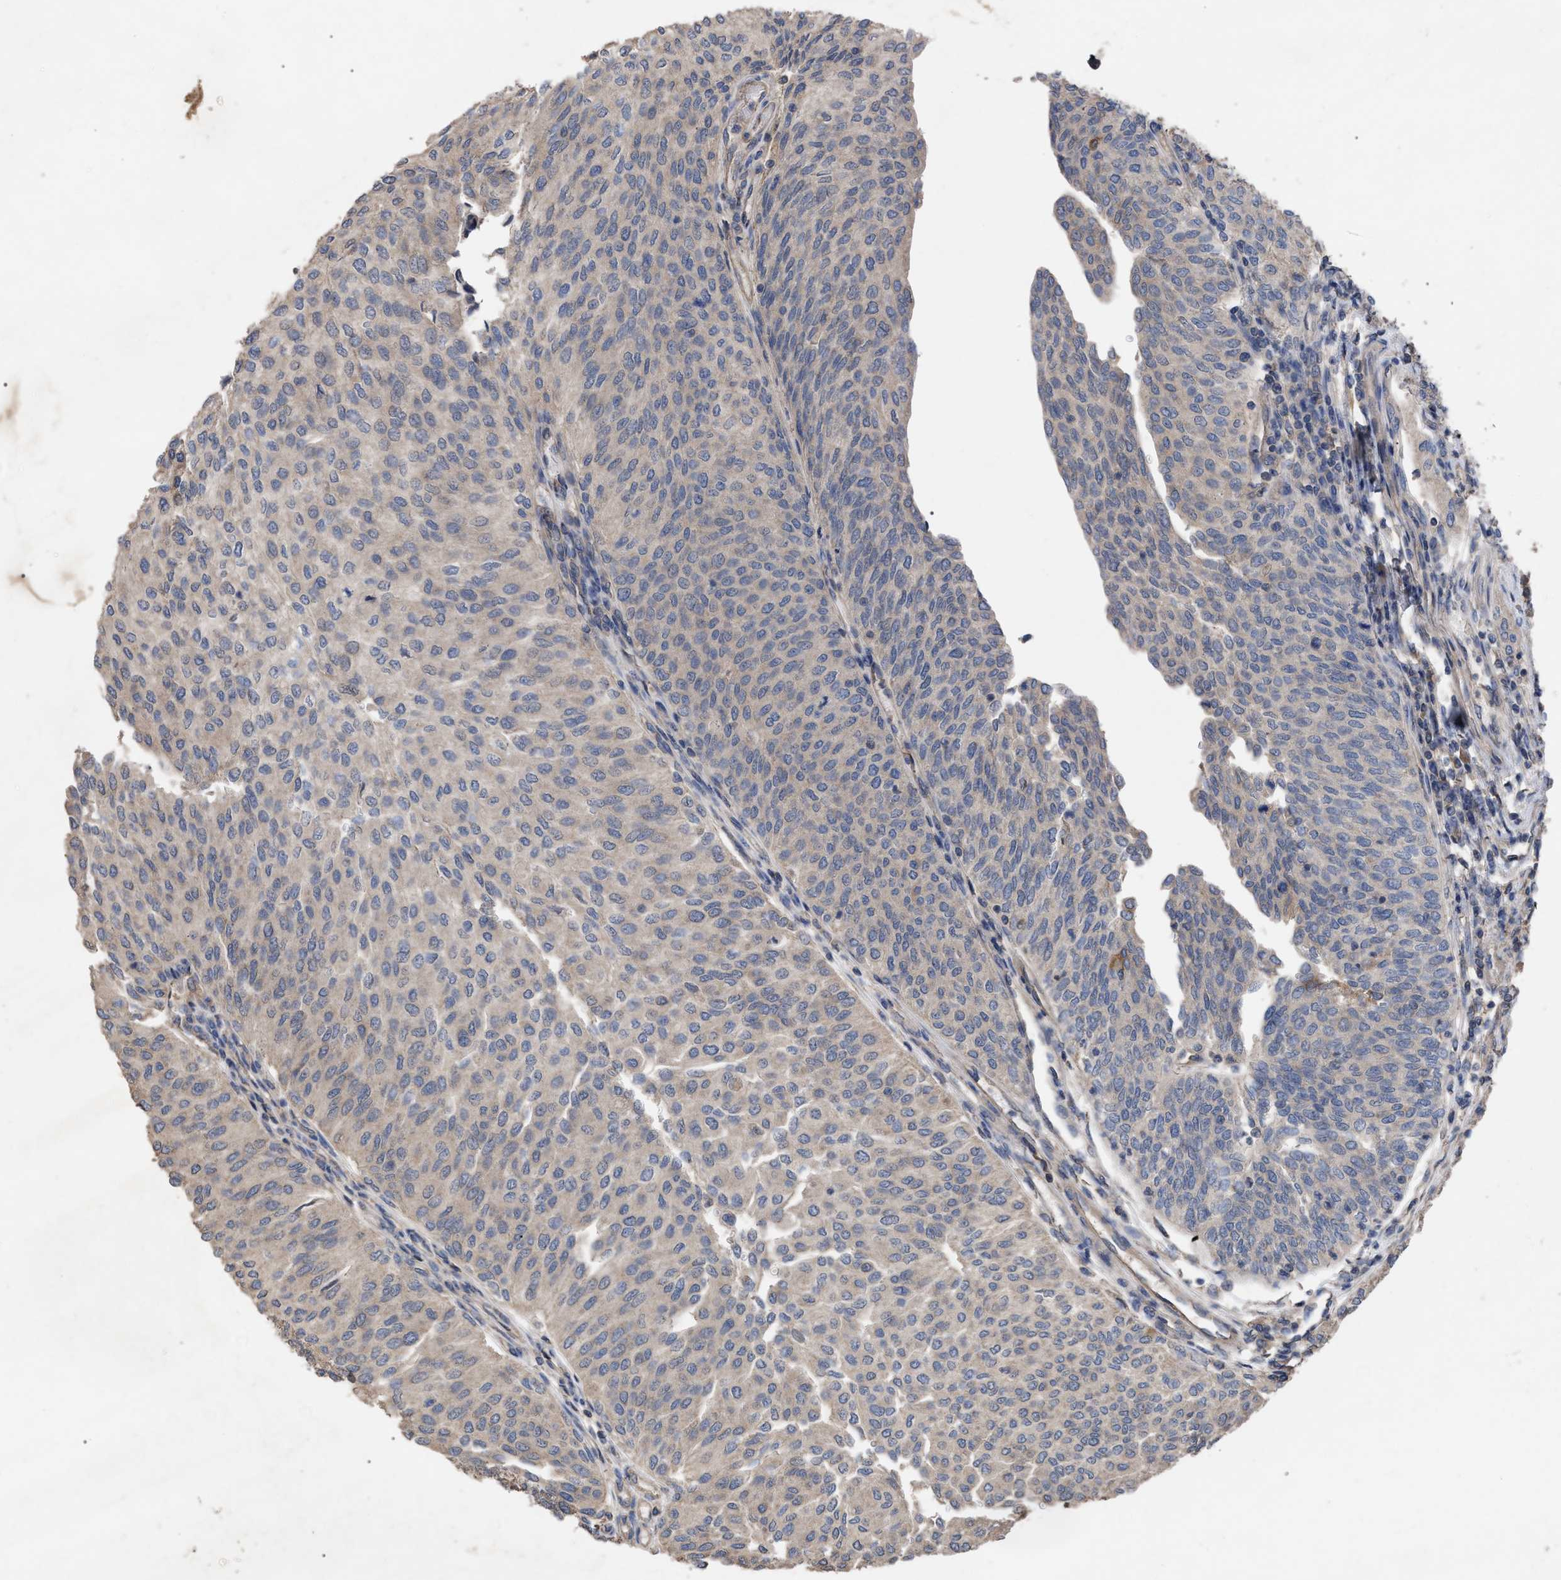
{"staining": {"intensity": "negative", "quantity": "none", "location": "none"}, "tissue": "urothelial cancer", "cell_type": "Tumor cells", "image_type": "cancer", "snomed": [{"axis": "morphology", "description": "Urothelial carcinoma, Low grade"}, {"axis": "topography", "description": "Urinary bladder"}], "caption": "A photomicrograph of human low-grade urothelial carcinoma is negative for staining in tumor cells. (DAB (3,3'-diaminobenzidine) IHC with hematoxylin counter stain).", "gene": "BTN2A1", "patient": {"sex": "female", "age": 79}}